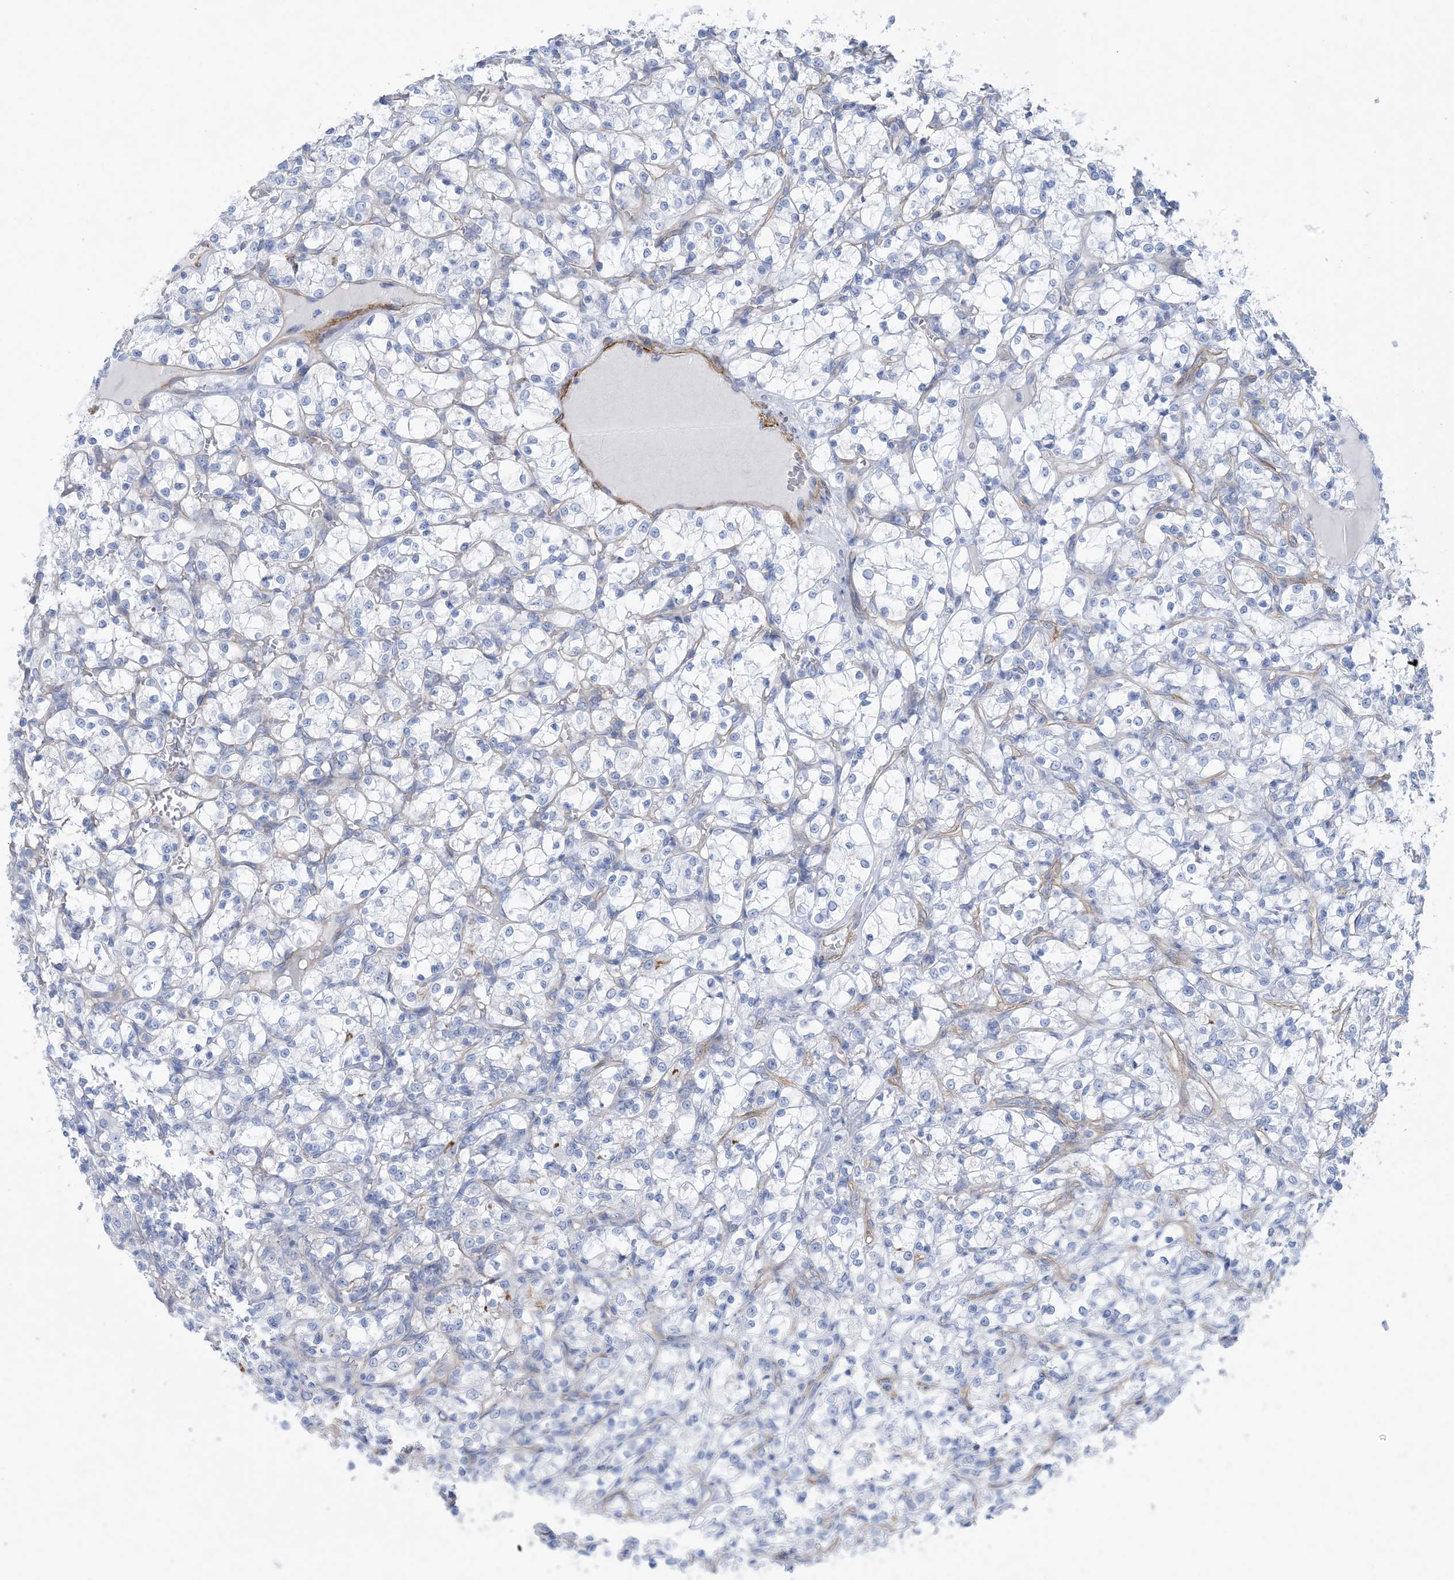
{"staining": {"intensity": "negative", "quantity": "none", "location": "none"}, "tissue": "renal cancer", "cell_type": "Tumor cells", "image_type": "cancer", "snomed": [{"axis": "morphology", "description": "Adenocarcinoma, NOS"}, {"axis": "topography", "description": "Kidney"}], "caption": "The IHC histopathology image has no significant expression in tumor cells of renal adenocarcinoma tissue.", "gene": "SHANK1", "patient": {"sex": "female", "age": 69}}